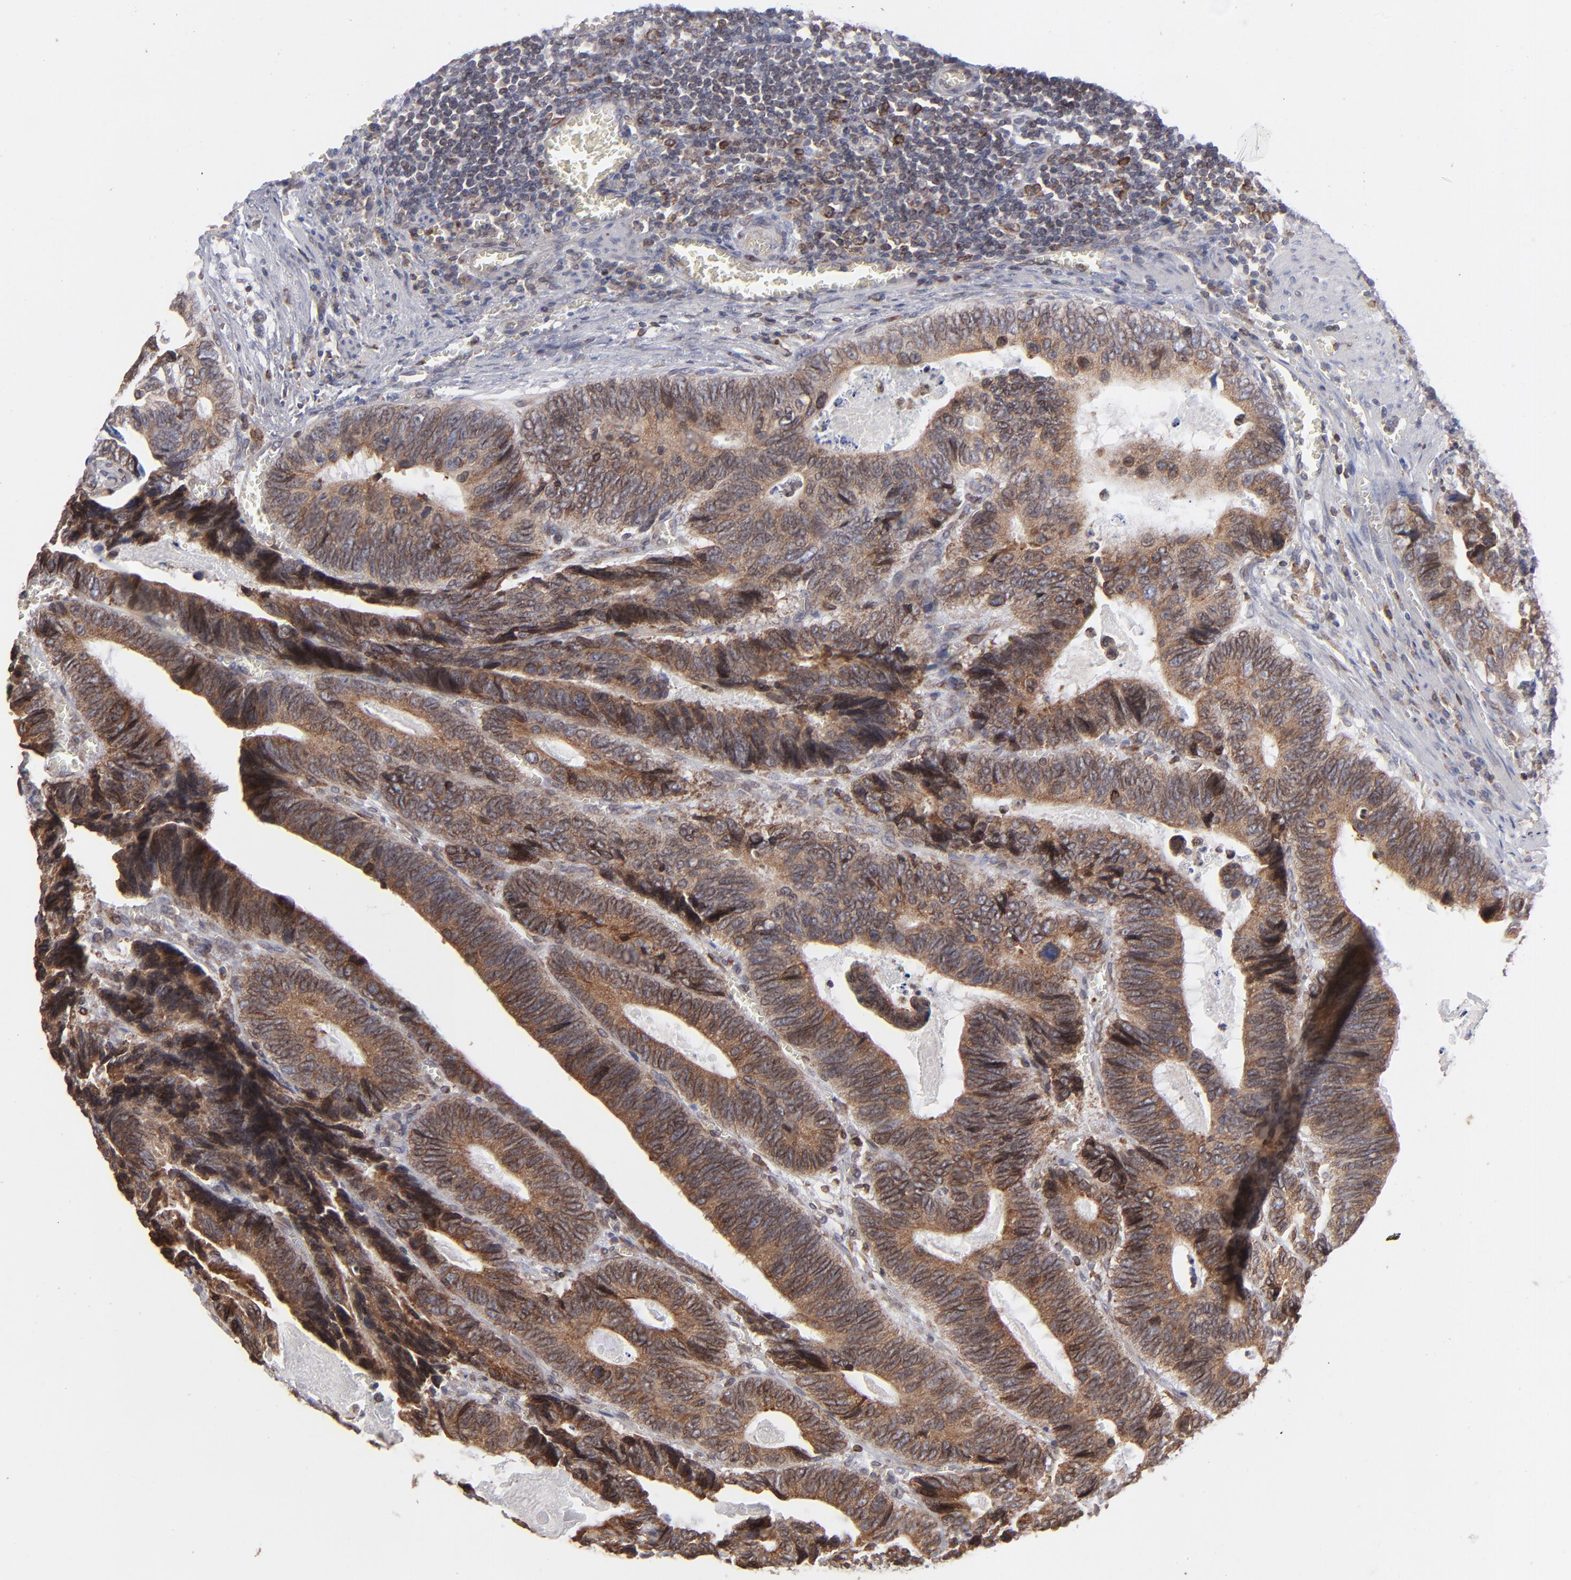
{"staining": {"intensity": "moderate", "quantity": ">75%", "location": "cytoplasmic/membranous"}, "tissue": "colorectal cancer", "cell_type": "Tumor cells", "image_type": "cancer", "snomed": [{"axis": "morphology", "description": "Adenocarcinoma, NOS"}, {"axis": "topography", "description": "Colon"}], "caption": "A brown stain shows moderate cytoplasmic/membranous positivity of a protein in human adenocarcinoma (colorectal) tumor cells. (Brightfield microscopy of DAB IHC at high magnification).", "gene": "TMX1", "patient": {"sex": "male", "age": 72}}